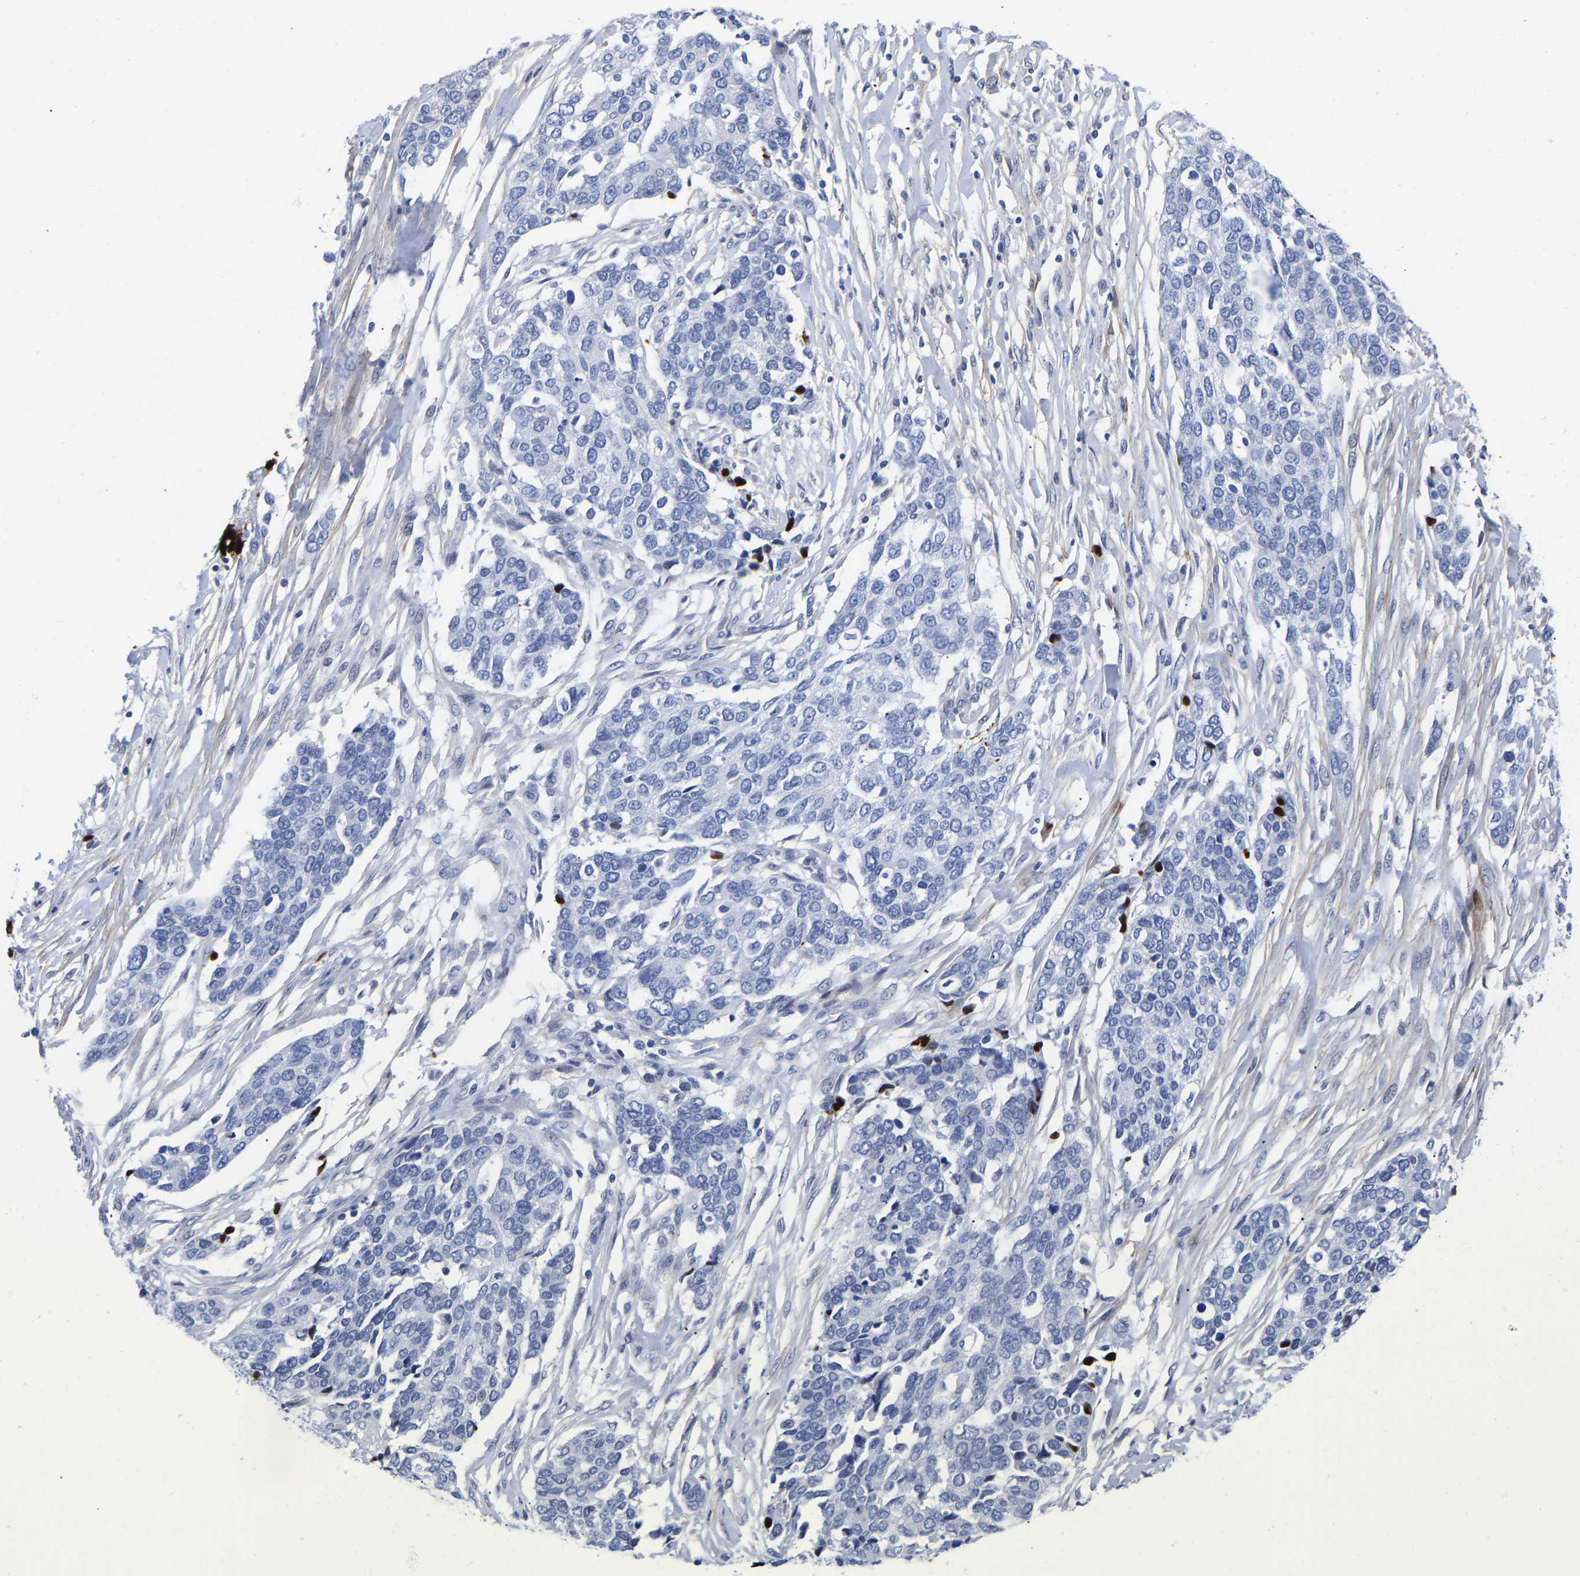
{"staining": {"intensity": "negative", "quantity": "none", "location": "none"}, "tissue": "ovarian cancer", "cell_type": "Tumor cells", "image_type": "cancer", "snomed": [{"axis": "morphology", "description": "Cystadenocarcinoma, serous, NOS"}, {"axis": "topography", "description": "Ovary"}], "caption": "Immunohistochemistry photomicrograph of serous cystadenocarcinoma (ovarian) stained for a protein (brown), which exhibits no expression in tumor cells. (Stains: DAB IHC with hematoxylin counter stain, Microscopy: brightfield microscopy at high magnification).", "gene": "GPA33", "patient": {"sex": "female", "age": 44}}